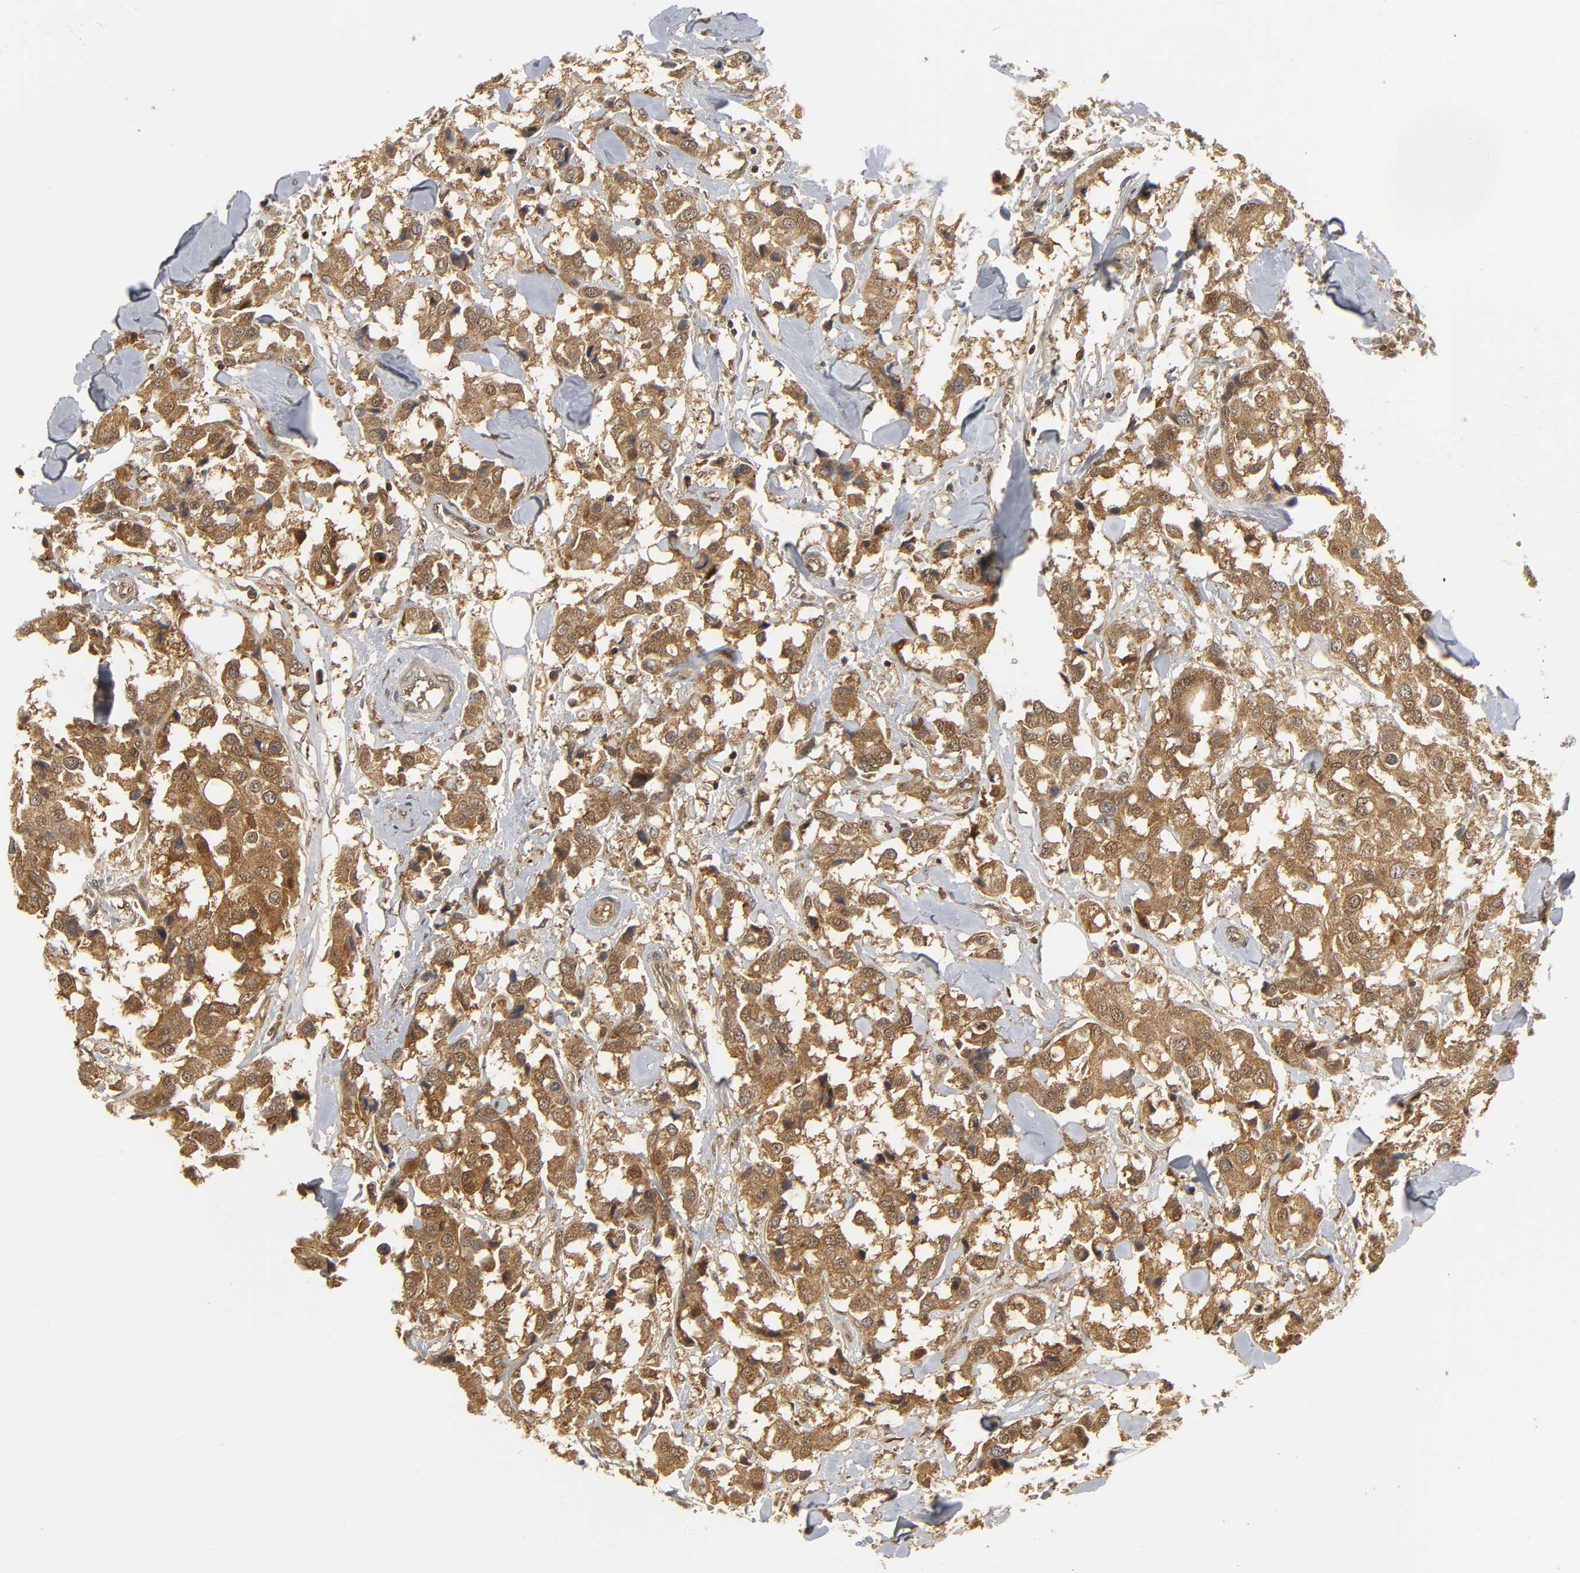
{"staining": {"intensity": "moderate", "quantity": ">75%", "location": "cytoplasmic/membranous,nuclear"}, "tissue": "breast cancer", "cell_type": "Tumor cells", "image_type": "cancer", "snomed": [{"axis": "morphology", "description": "Duct carcinoma"}, {"axis": "topography", "description": "Breast"}], "caption": "A histopathology image of human breast cancer (infiltrating ductal carcinoma) stained for a protein demonstrates moderate cytoplasmic/membranous and nuclear brown staining in tumor cells.", "gene": "PARK7", "patient": {"sex": "female", "age": 80}}